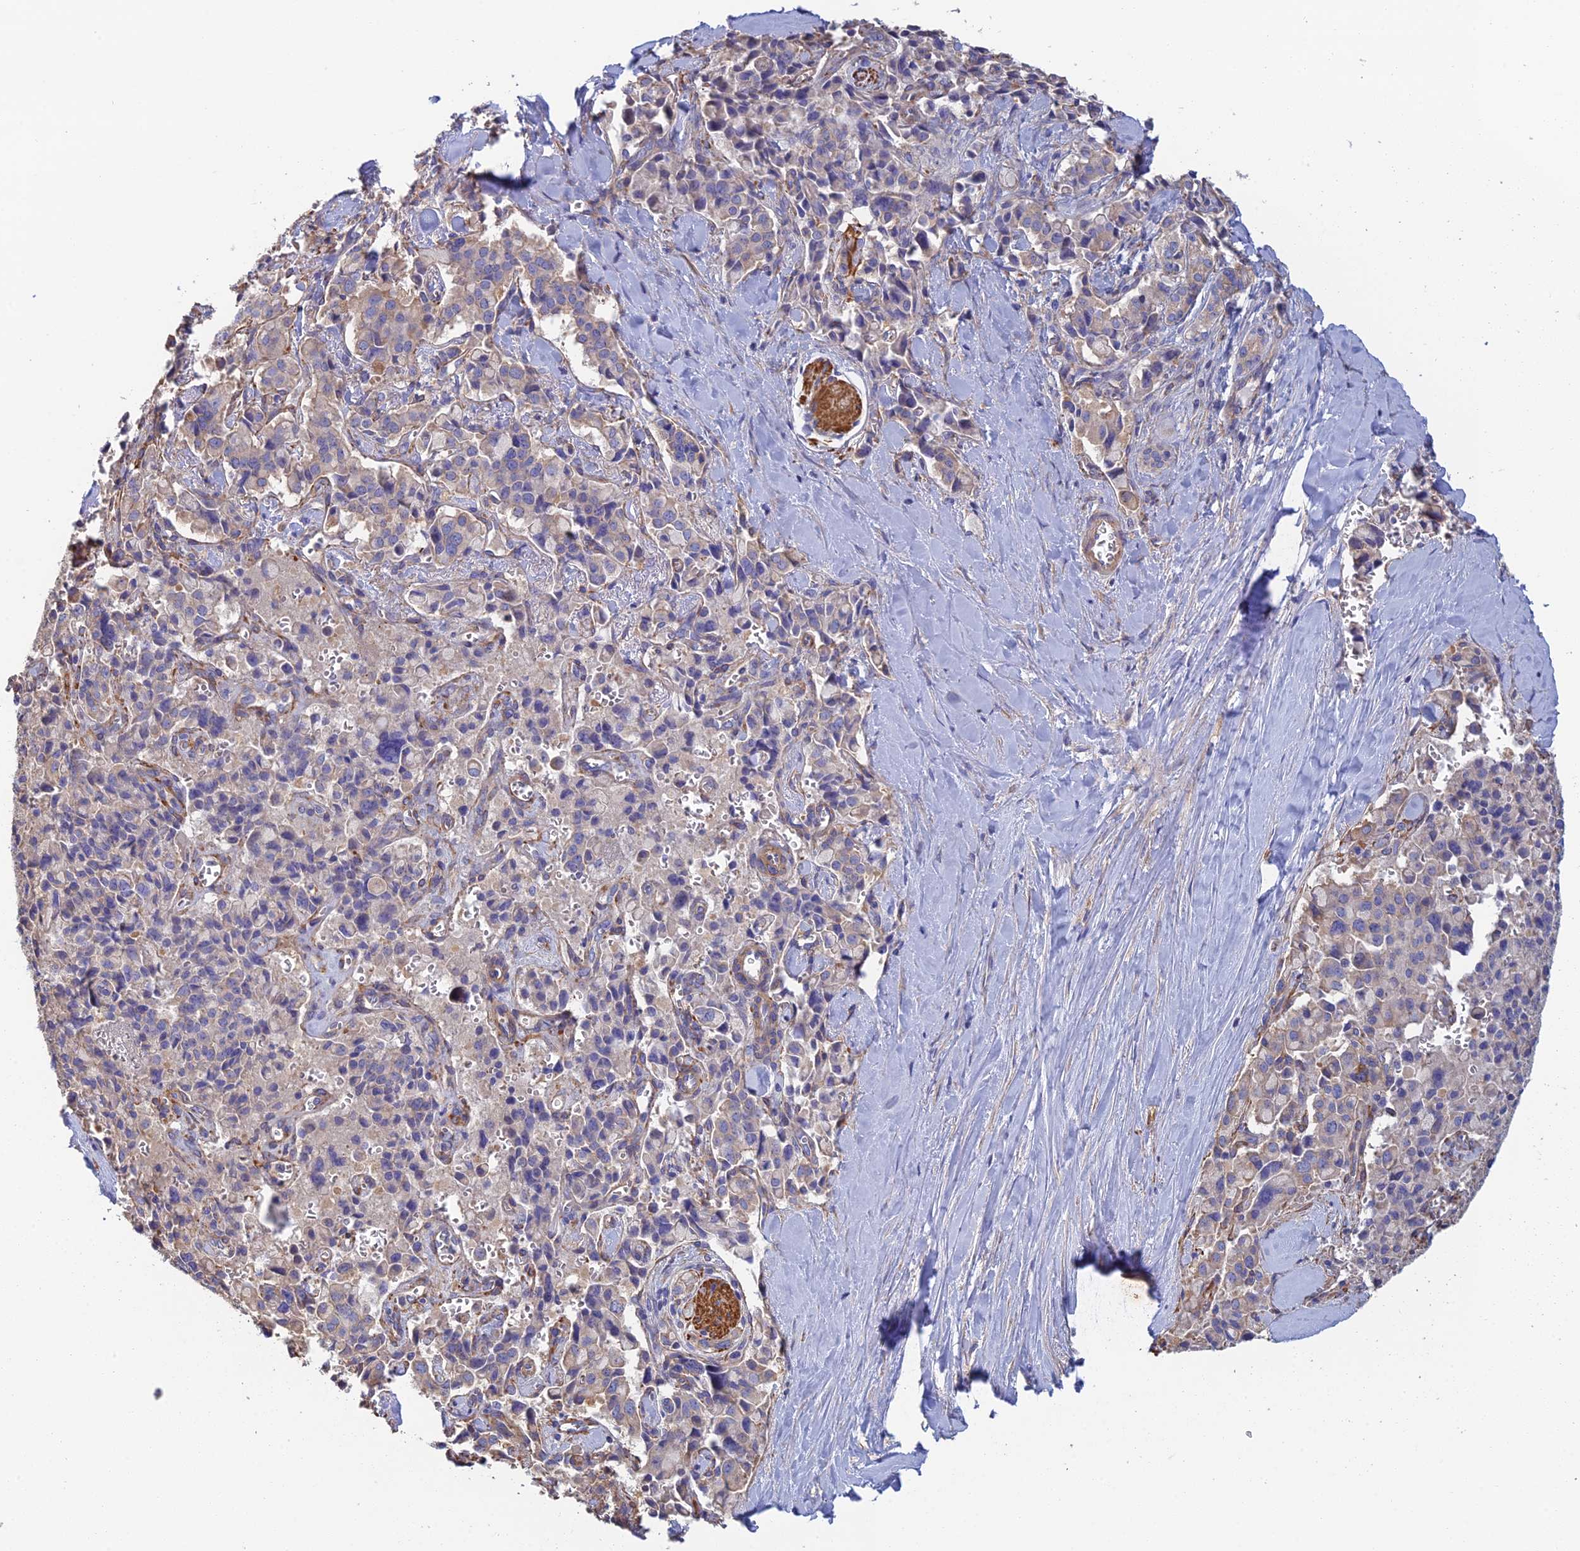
{"staining": {"intensity": "weak", "quantity": "<25%", "location": "cytoplasmic/membranous"}, "tissue": "pancreatic cancer", "cell_type": "Tumor cells", "image_type": "cancer", "snomed": [{"axis": "morphology", "description": "Adenocarcinoma, NOS"}, {"axis": "topography", "description": "Pancreas"}], "caption": "Tumor cells are negative for protein expression in human pancreatic cancer (adenocarcinoma). (DAB IHC visualized using brightfield microscopy, high magnification).", "gene": "PCDHA5", "patient": {"sex": "male", "age": 65}}